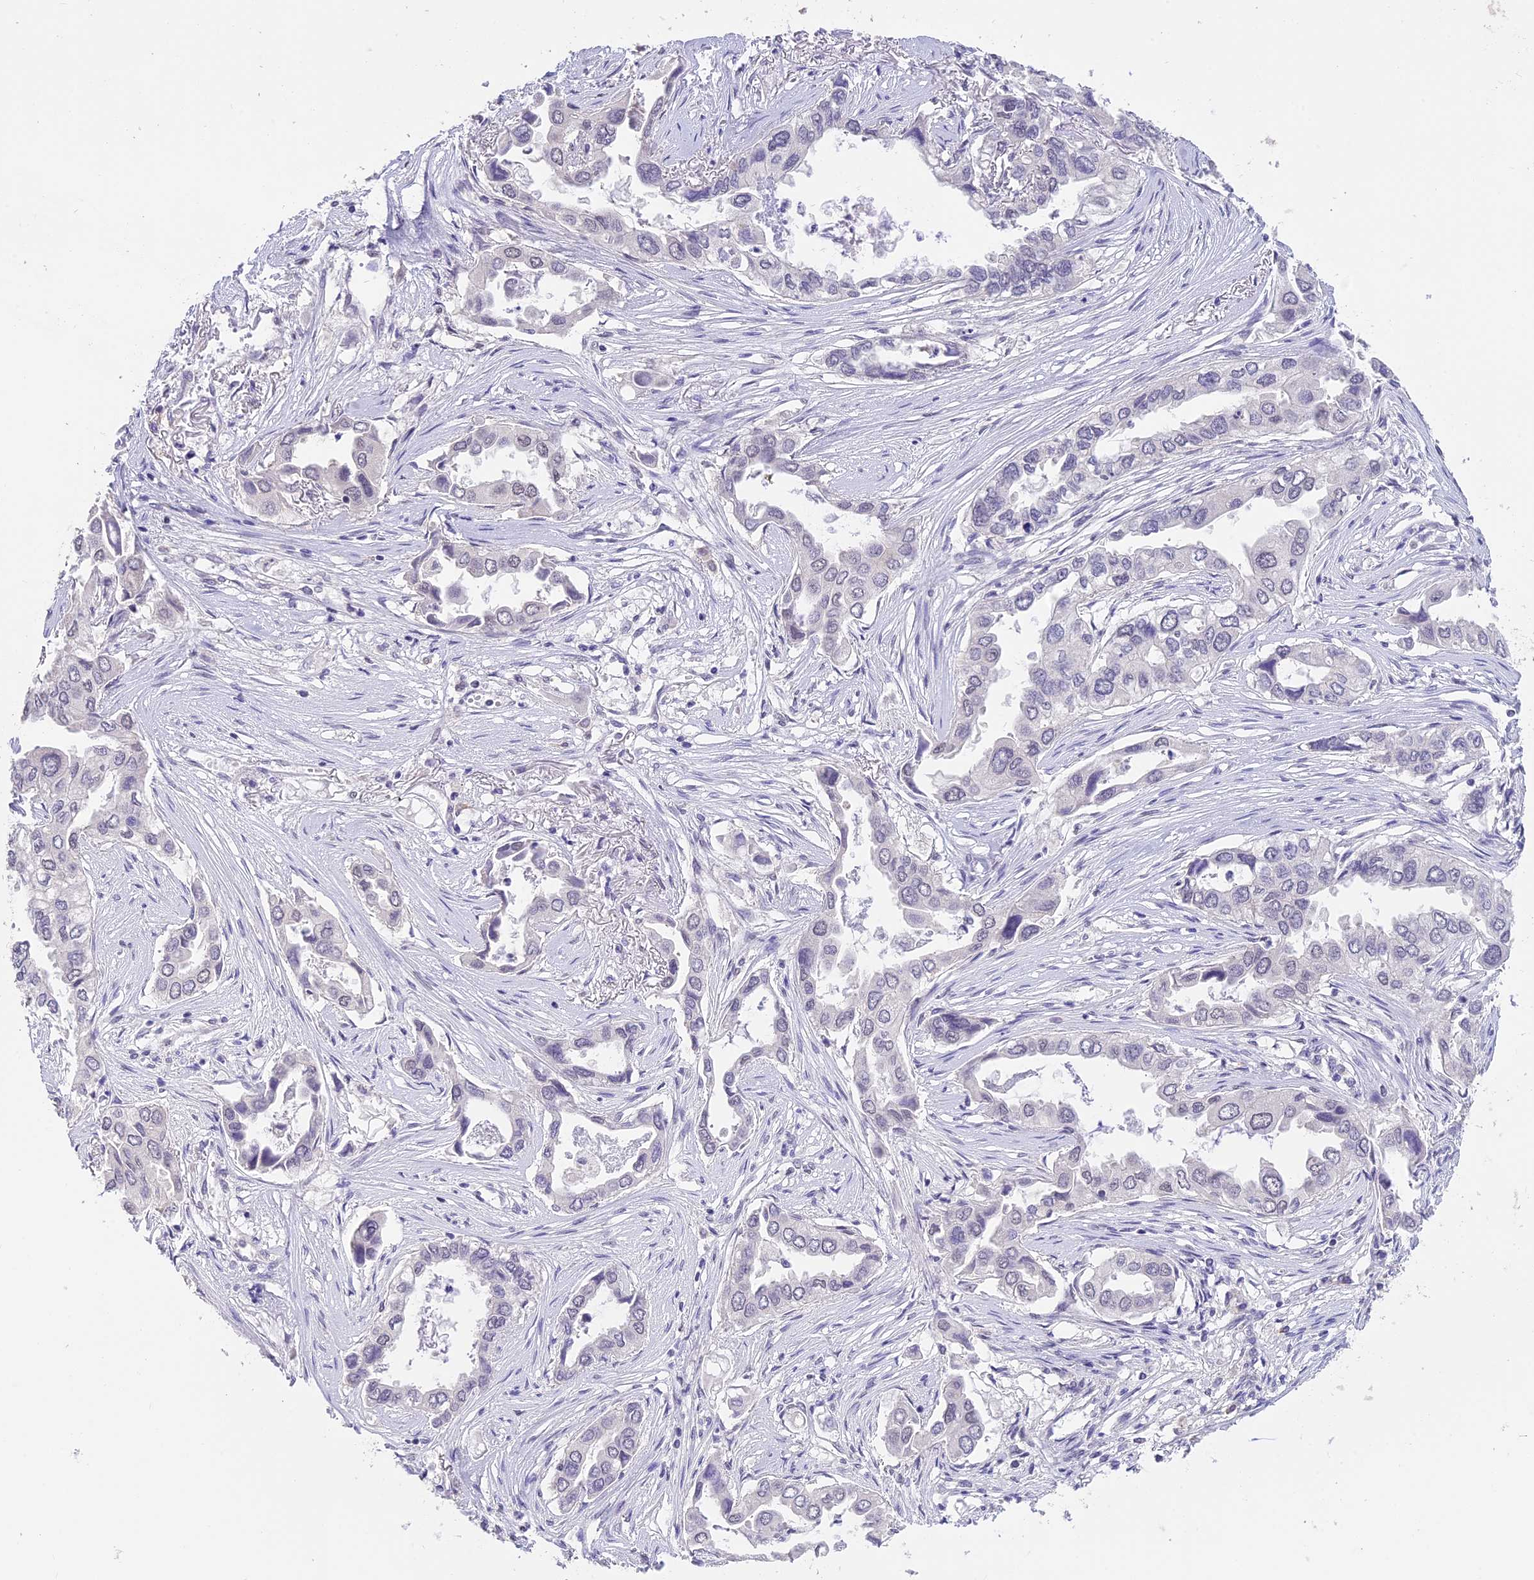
{"staining": {"intensity": "negative", "quantity": "none", "location": "none"}, "tissue": "lung cancer", "cell_type": "Tumor cells", "image_type": "cancer", "snomed": [{"axis": "morphology", "description": "Adenocarcinoma, NOS"}, {"axis": "topography", "description": "Lung"}], "caption": "A micrograph of lung cancer (adenocarcinoma) stained for a protein exhibits no brown staining in tumor cells.", "gene": "SETD2", "patient": {"sex": "female", "age": 76}}